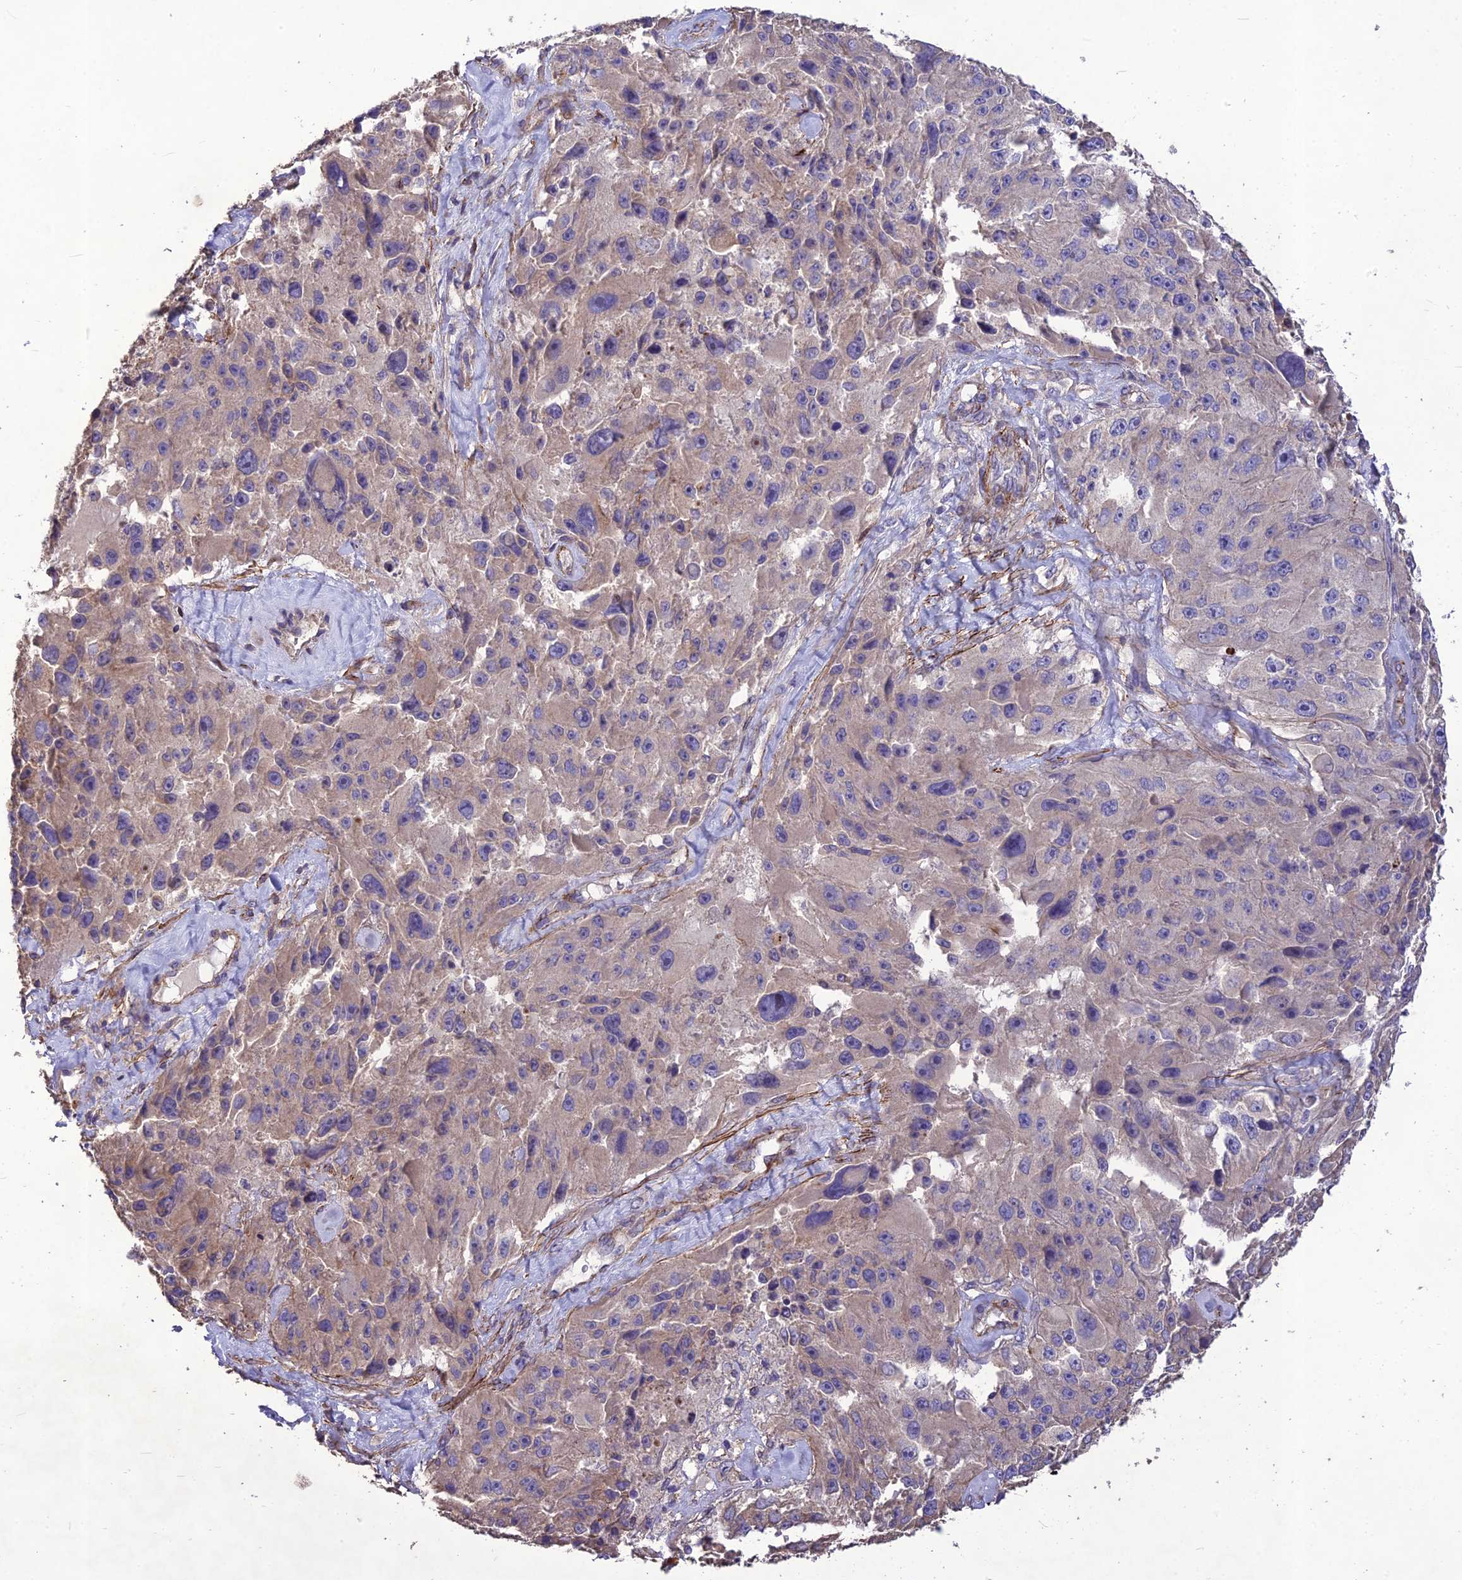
{"staining": {"intensity": "negative", "quantity": "none", "location": "none"}, "tissue": "melanoma", "cell_type": "Tumor cells", "image_type": "cancer", "snomed": [{"axis": "morphology", "description": "Malignant melanoma, Metastatic site"}, {"axis": "topography", "description": "Lymph node"}], "caption": "The immunohistochemistry (IHC) micrograph has no significant staining in tumor cells of melanoma tissue.", "gene": "CLUH", "patient": {"sex": "male", "age": 62}}